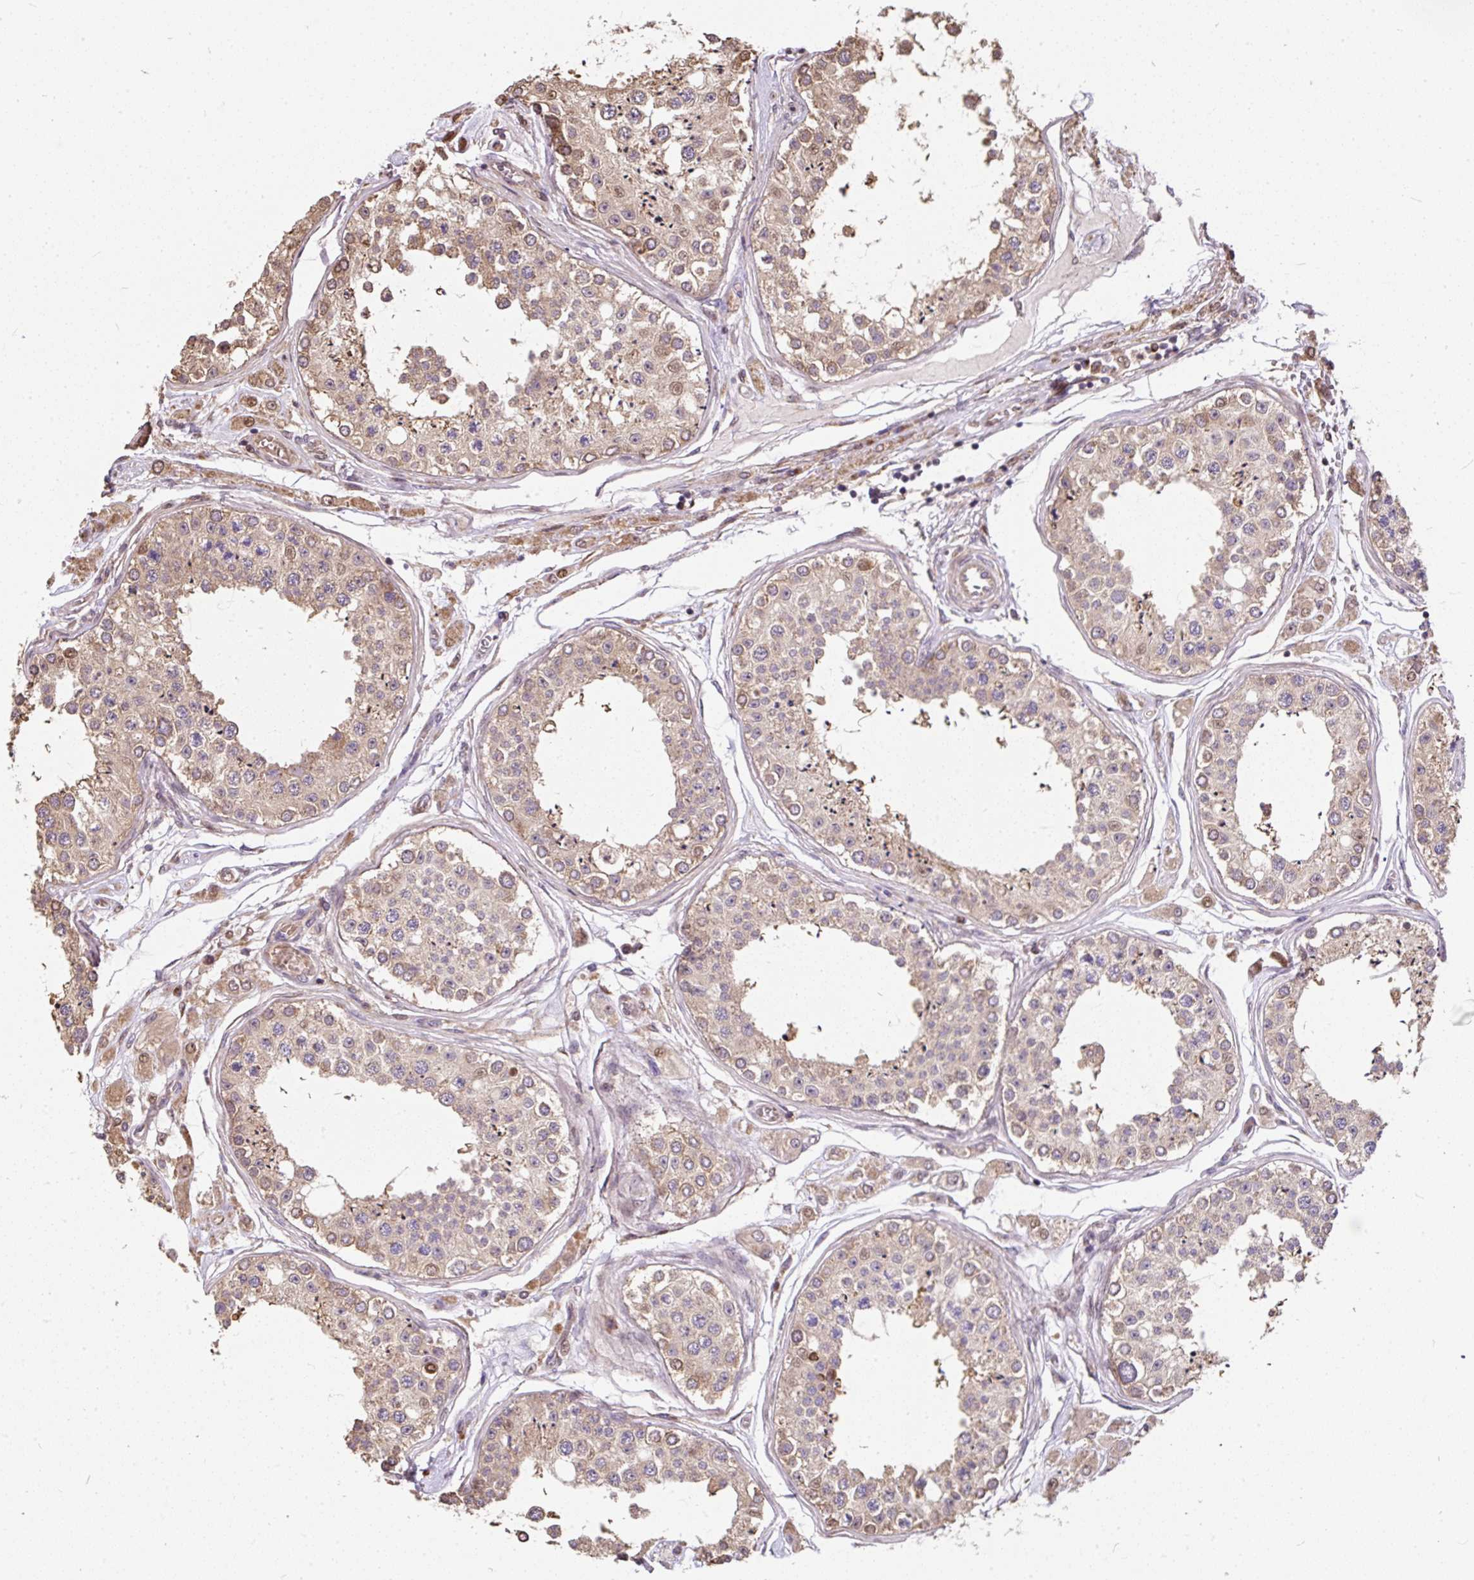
{"staining": {"intensity": "moderate", "quantity": "25%-75%", "location": "cytoplasmic/membranous"}, "tissue": "testis", "cell_type": "Cells in seminiferous ducts", "image_type": "normal", "snomed": [{"axis": "morphology", "description": "Normal tissue, NOS"}, {"axis": "topography", "description": "Testis"}], "caption": "This is an image of immunohistochemistry staining of unremarkable testis, which shows moderate staining in the cytoplasmic/membranous of cells in seminiferous ducts.", "gene": "PUS7L", "patient": {"sex": "male", "age": 25}}